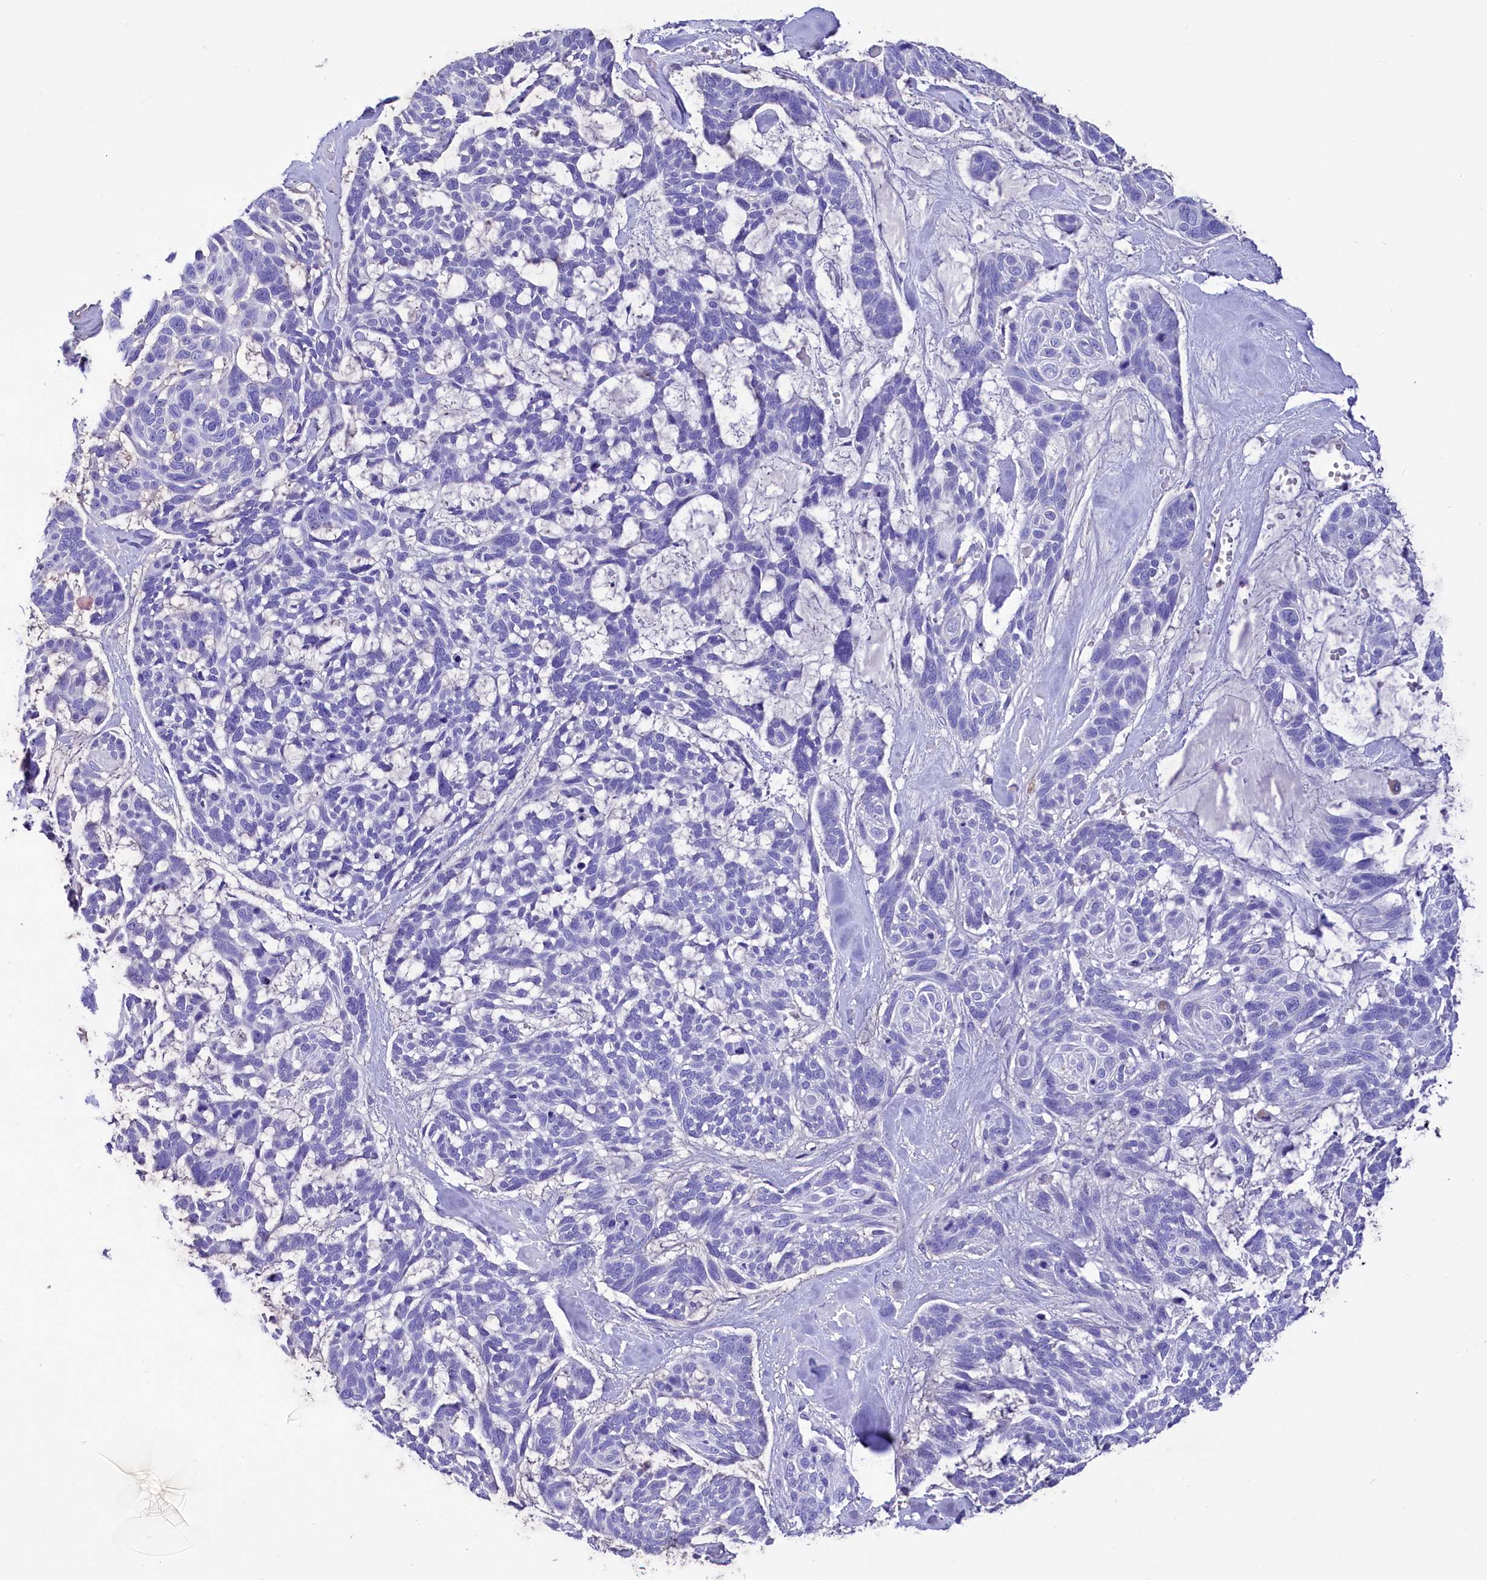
{"staining": {"intensity": "negative", "quantity": "none", "location": "none"}, "tissue": "skin cancer", "cell_type": "Tumor cells", "image_type": "cancer", "snomed": [{"axis": "morphology", "description": "Basal cell carcinoma"}, {"axis": "topography", "description": "Skin"}], "caption": "Tumor cells are negative for protein expression in human skin cancer. Brightfield microscopy of IHC stained with DAB (3,3'-diaminobenzidine) (brown) and hematoxylin (blue), captured at high magnification.", "gene": "TTC36", "patient": {"sex": "male", "age": 88}}